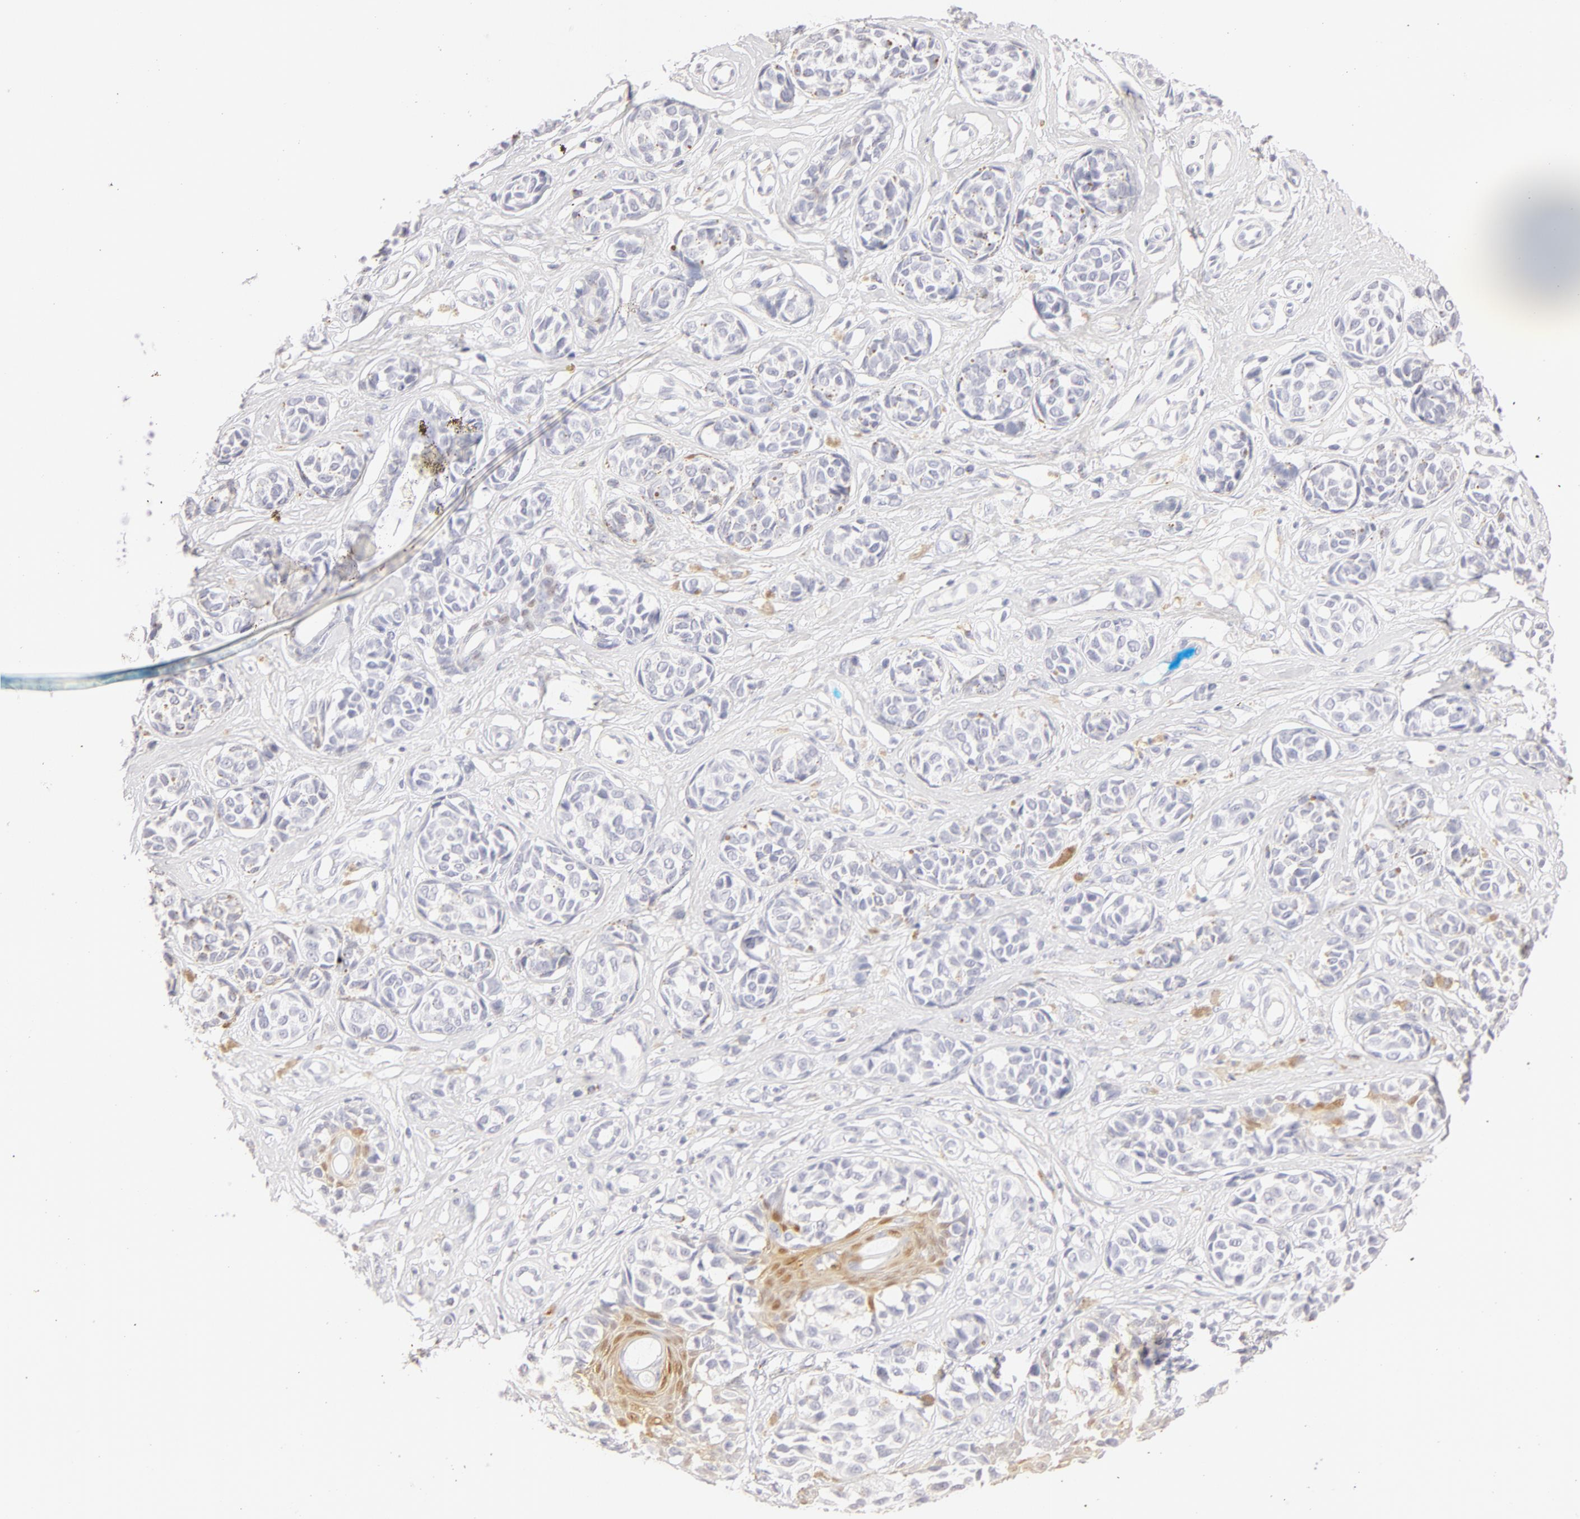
{"staining": {"intensity": "negative", "quantity": "none", "location": "none"}, "tissue": "melanoma", "cell_type": "Tumor cells", "image_type": "cancer", "snomed": [{"axis": "morphology", "description": "Malignant melanoma, NOS"}, {"axis": "topography", "description": "Skin"}], "caption": "Human melanoma stained for a protein using immunohistochemistry shows no expression in tumor cells.", "gene": "LGALS7B", "patient": {"sex": "male", "age": 79}}